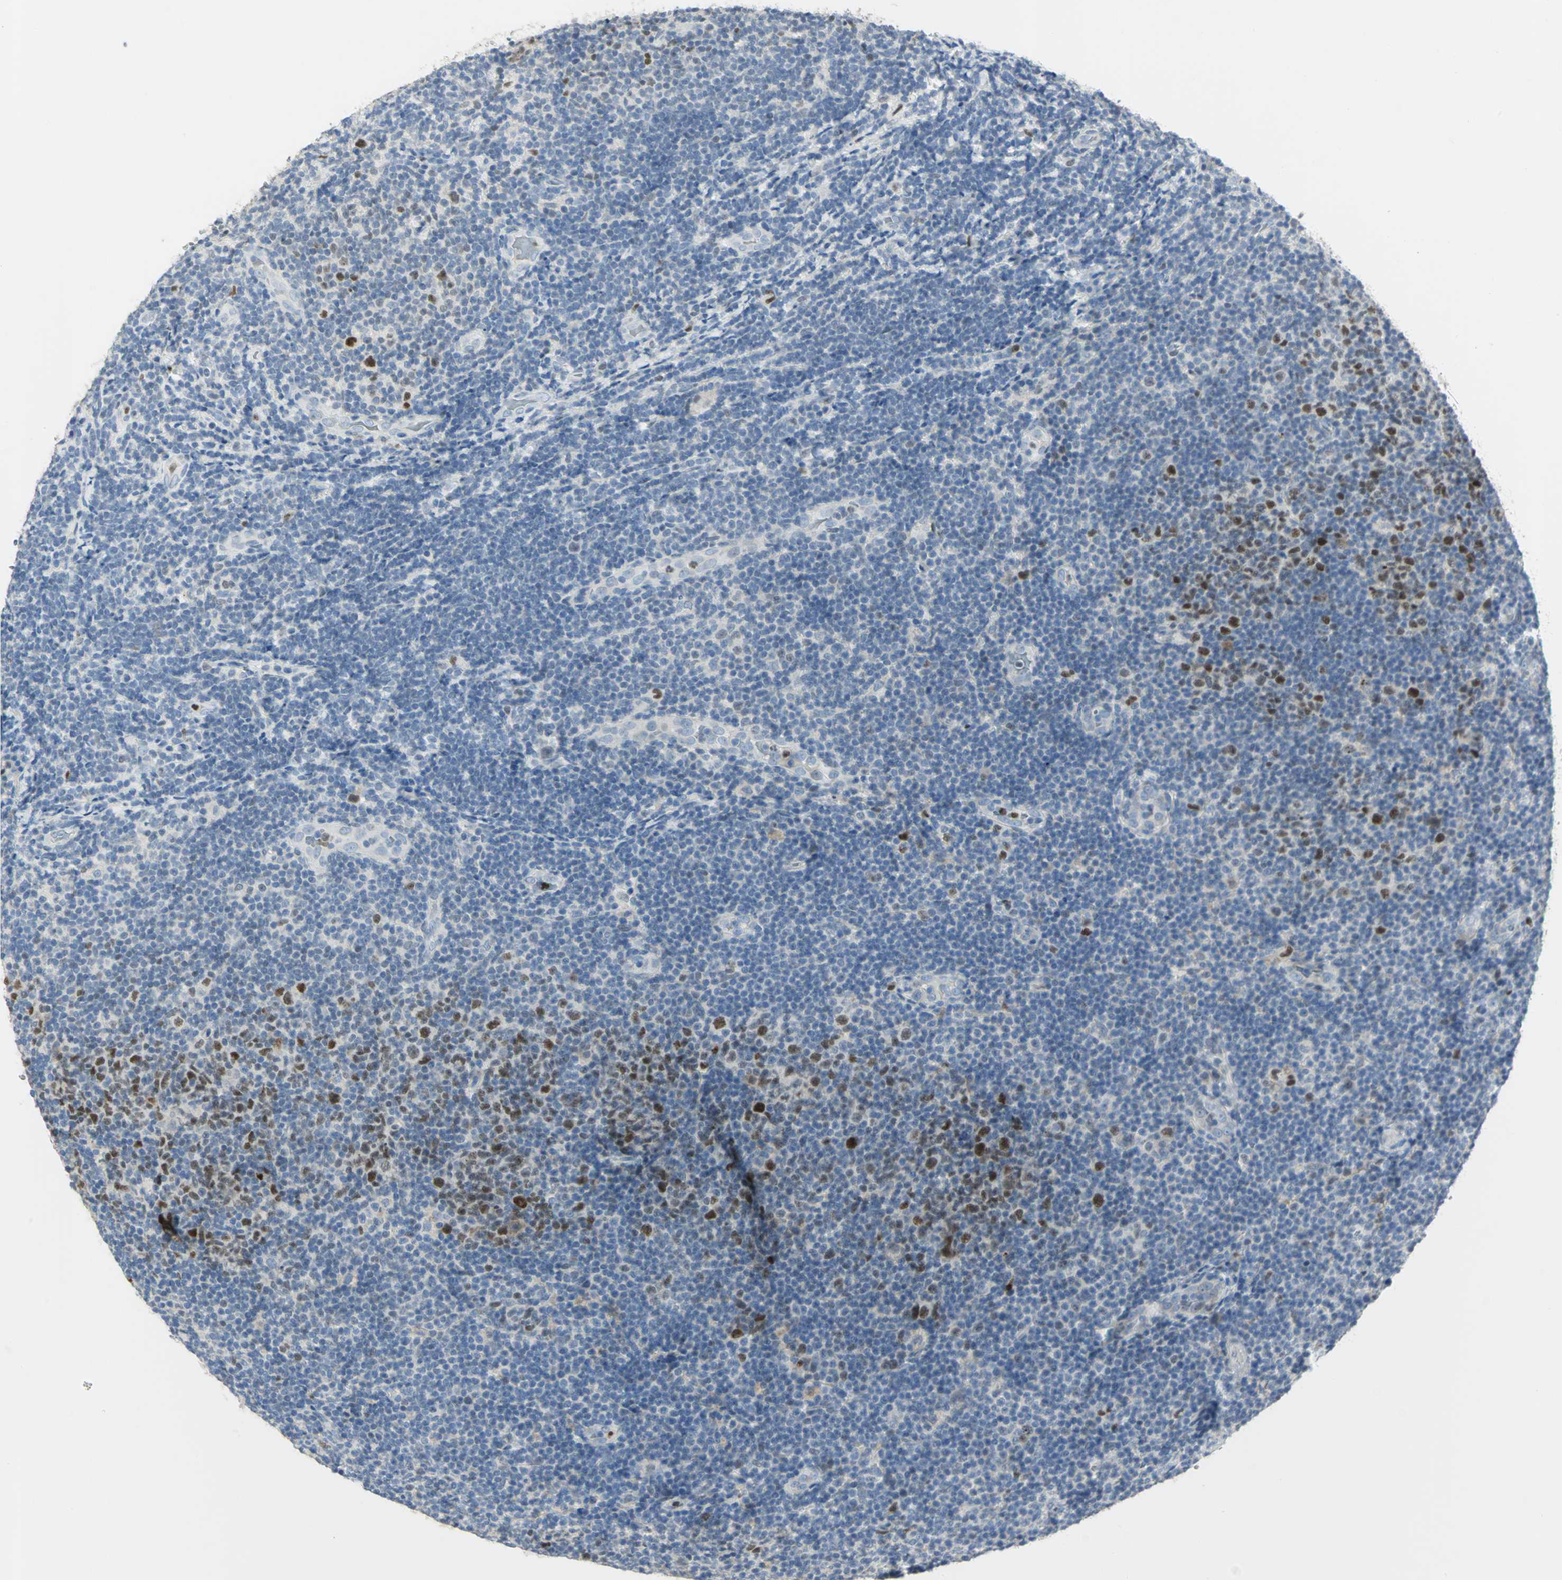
{"staining": {"intensity": "strong", "quantity": "<25%", "location": "nuclear"}, "tissue": "lymphoma", "cell_type": "Tumor cells", "image_type": "cancer", "snomed": [{"axis": "morphology", "description": "Malignant lymphoma, non-Hodgkin's type, Low grade"}, {"axis": "topography", "description": "Lymph node"}], "caption": "Immunohistochemistry of lymphoma exhibits medium levels of strong nuclear staining in approximately <25% of tumor cells.", "gene": "BCL6", "patient": {"sex": "male", "age": 83}}